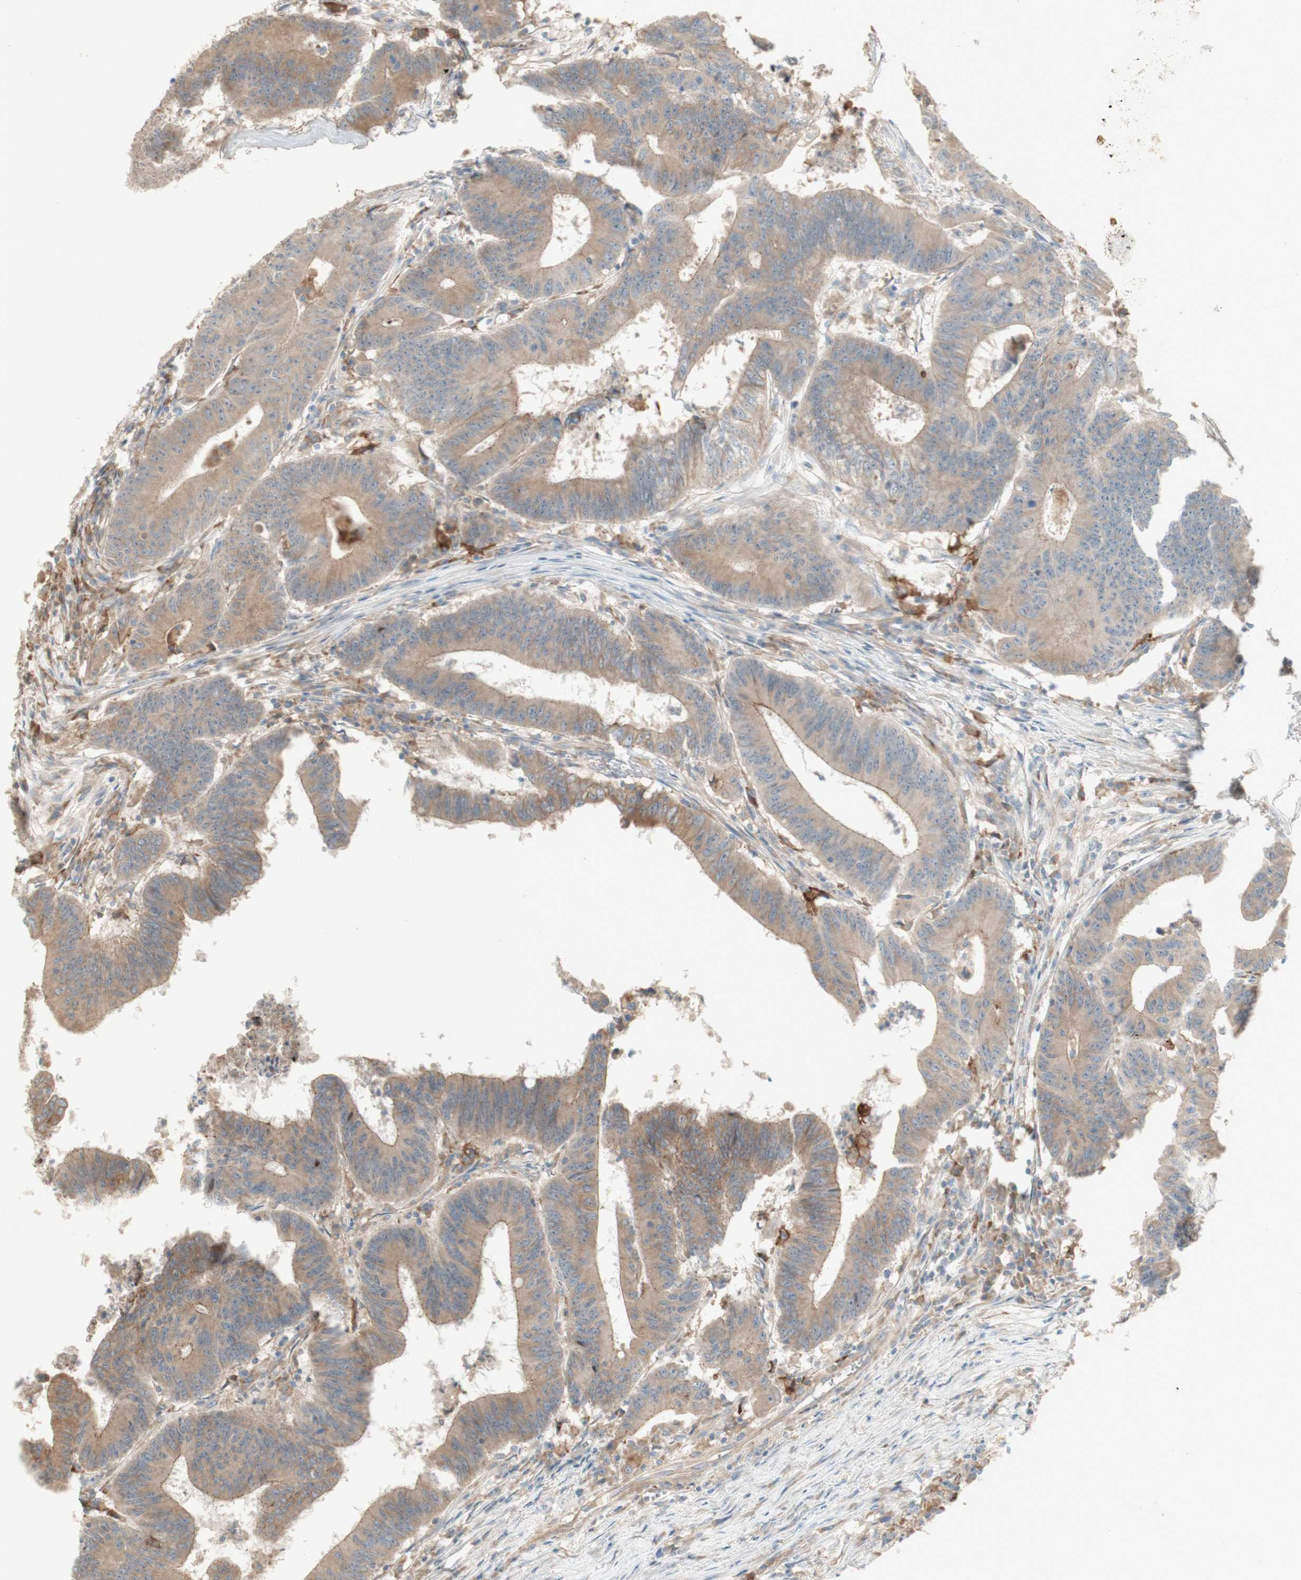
{"staining": {"intensity": "moderate", "quantity": ">75%", "location": "cytoplasmic/membranous"}, "tissue": "colorectal cancer", "cell_type": "Tumor cells", "image_type": "cancer", "snomed": [{"axis": "morphology", "description": "Adenocarcinoma, NOS"}, {"axis": "topography", "description": "Colon"}], "caption": "IHC of colorectal cancer shows medium levels of moderate cytoplasmic/membranous positivity in approximately >75% of tumor cells.", "gene": "PTGER4", "patient": {"sex": "male", "age": 45}}